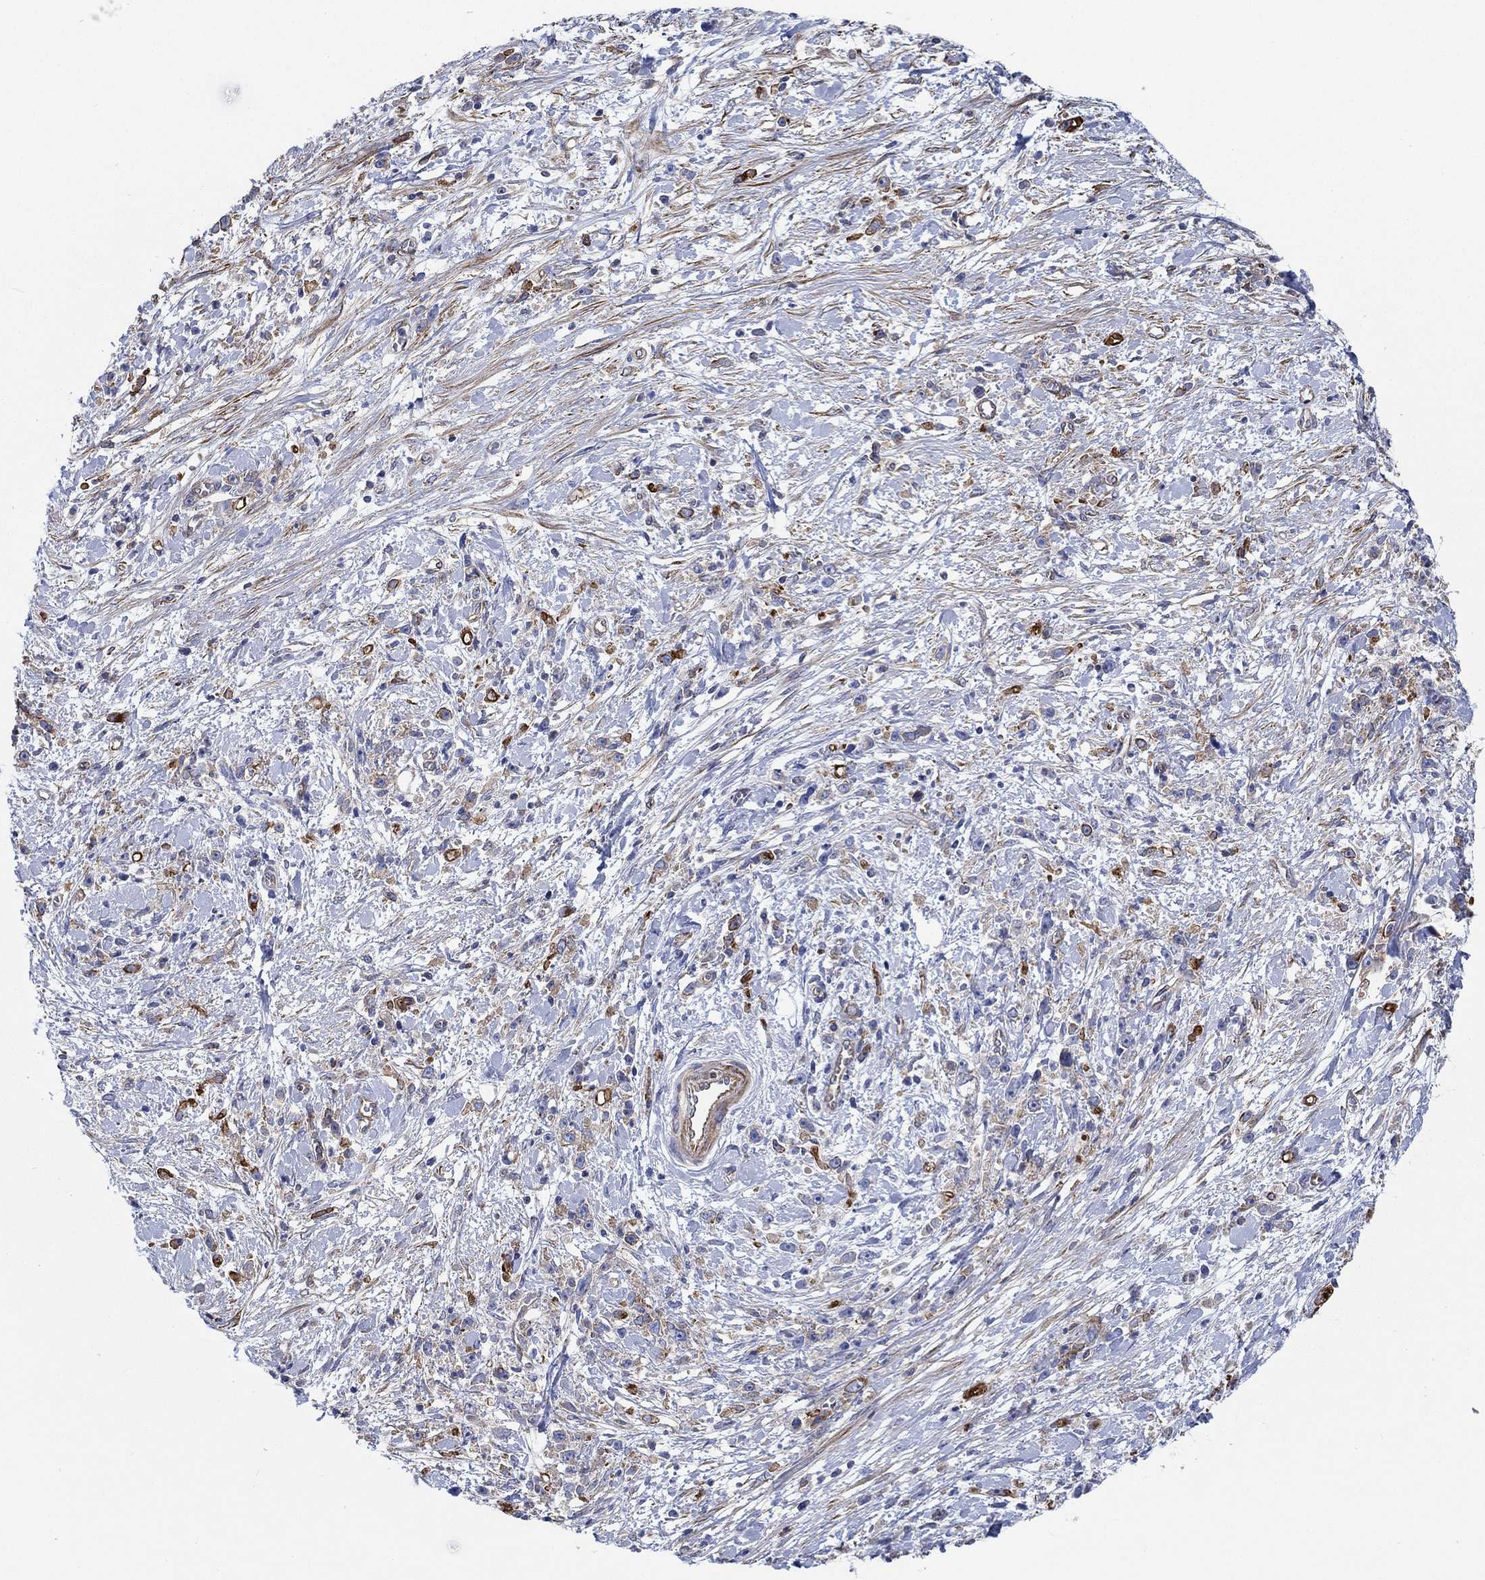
{"staining": {"intensity": "negative", "quantity": "none", "location": "none"}, "tissue": "stomach cancer", "cell_type": "Tumor cells", "image_type": "cancer", "snomed": [{"axis": "morphology", "description": "Adenocarcinoma, NOS"}, {"axis": "topography", "description": "Stomach"}], "caption": "An immunohistochemistry (IHC) photomicrograph of stomach cancer is shown. There is no staining in tumor cells of stomach cancer.", "gene": "FMN1", "patient": {"sex": "female", "age": 59}}